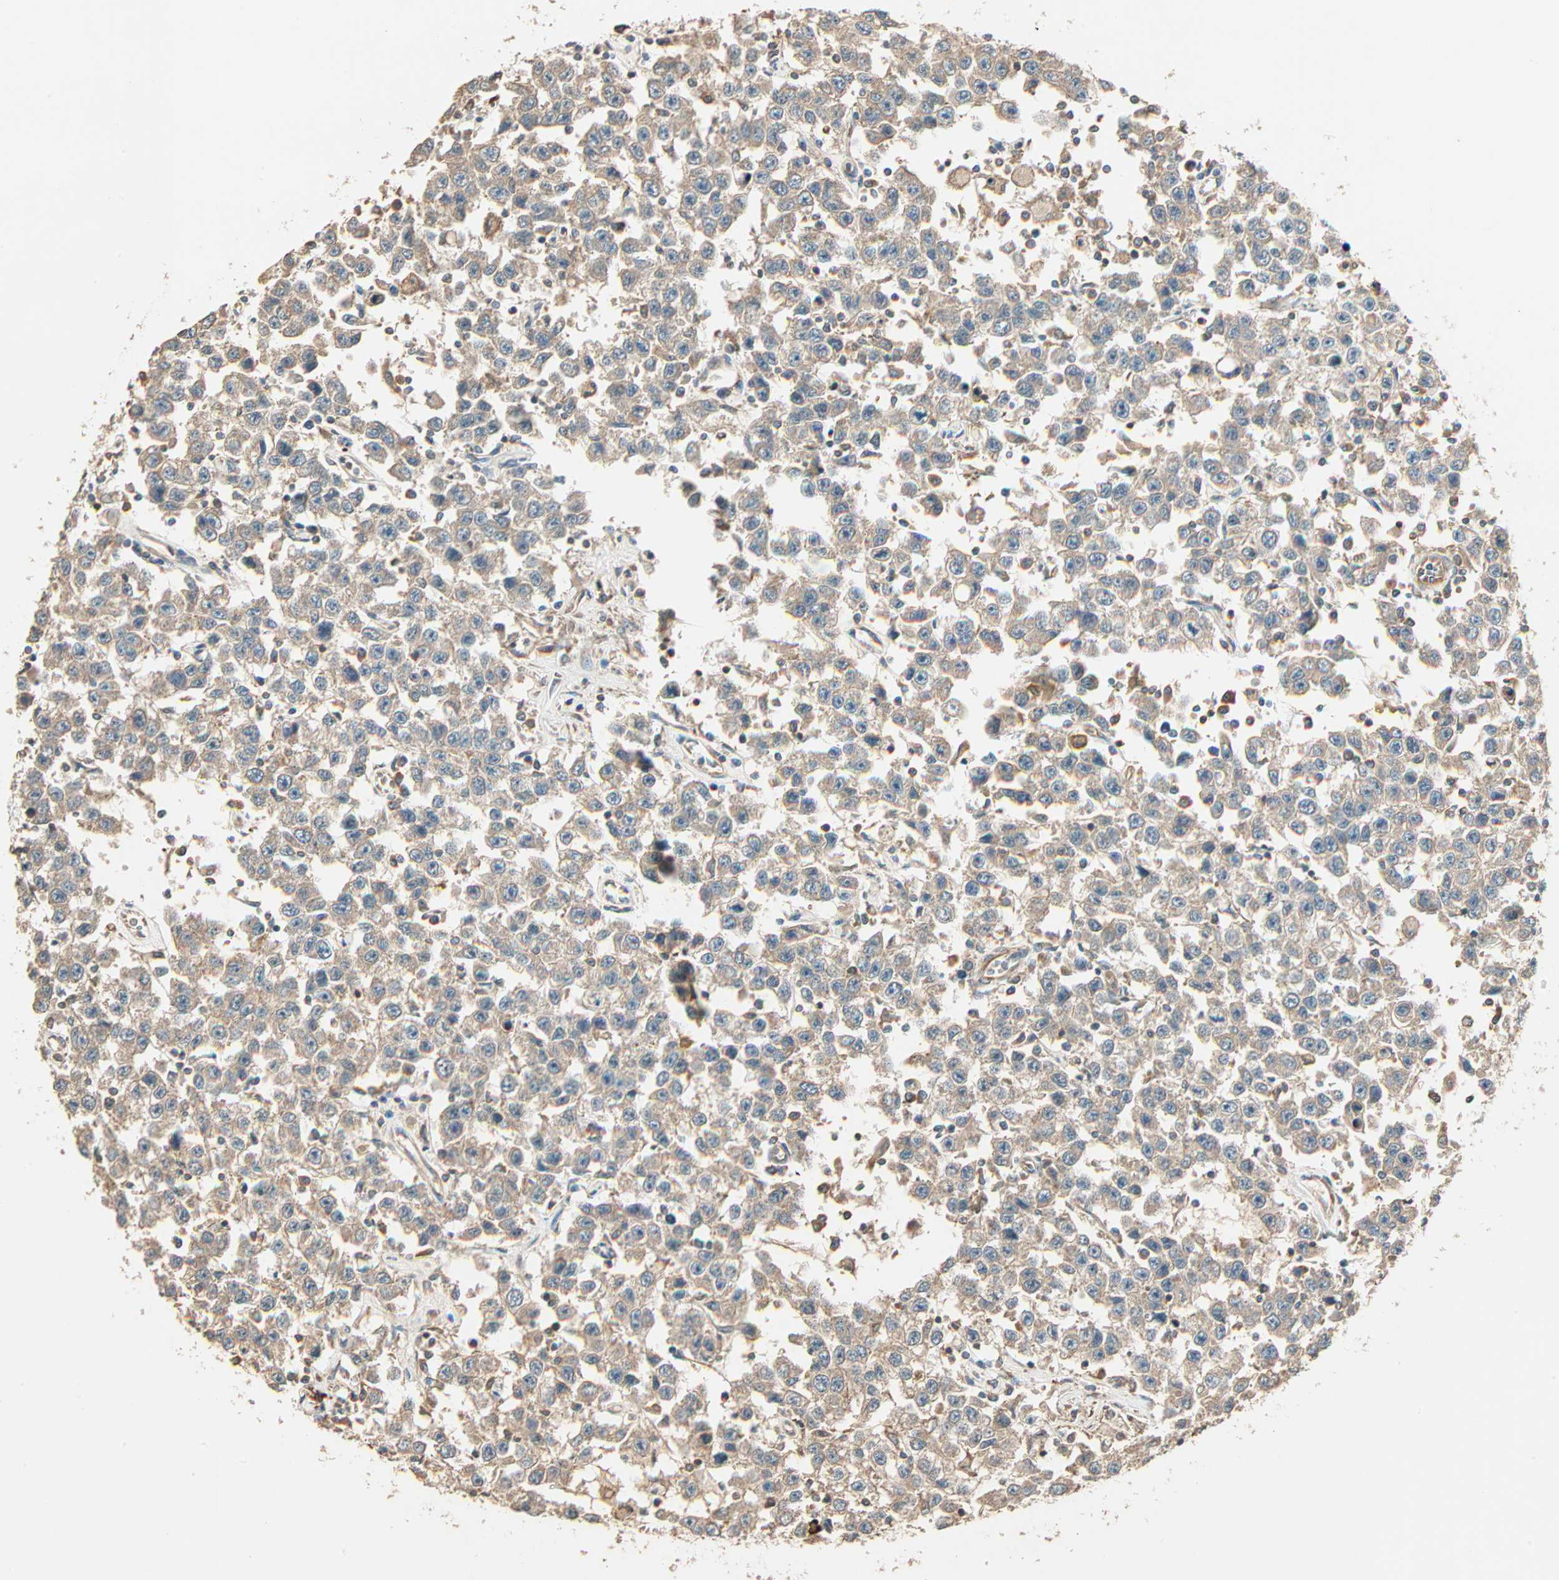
{"staining": {"intensity": "negative", "quantity": "none", "location": "none"}, "tissue": "testis cancer", "cell_type": "Tumor cells", "image_type": "cancer", "snomed": [{"axis": "morphology", "description": "Seminoma, NOS"}, {"axis": "topography", "description": "Testis"}], "caption": "Tumor cells show no significant staining in testis seminoma. Nuclei are stained in blue.", "gene": "GALK1", "patient": {"sex": "male", "age": 41}}